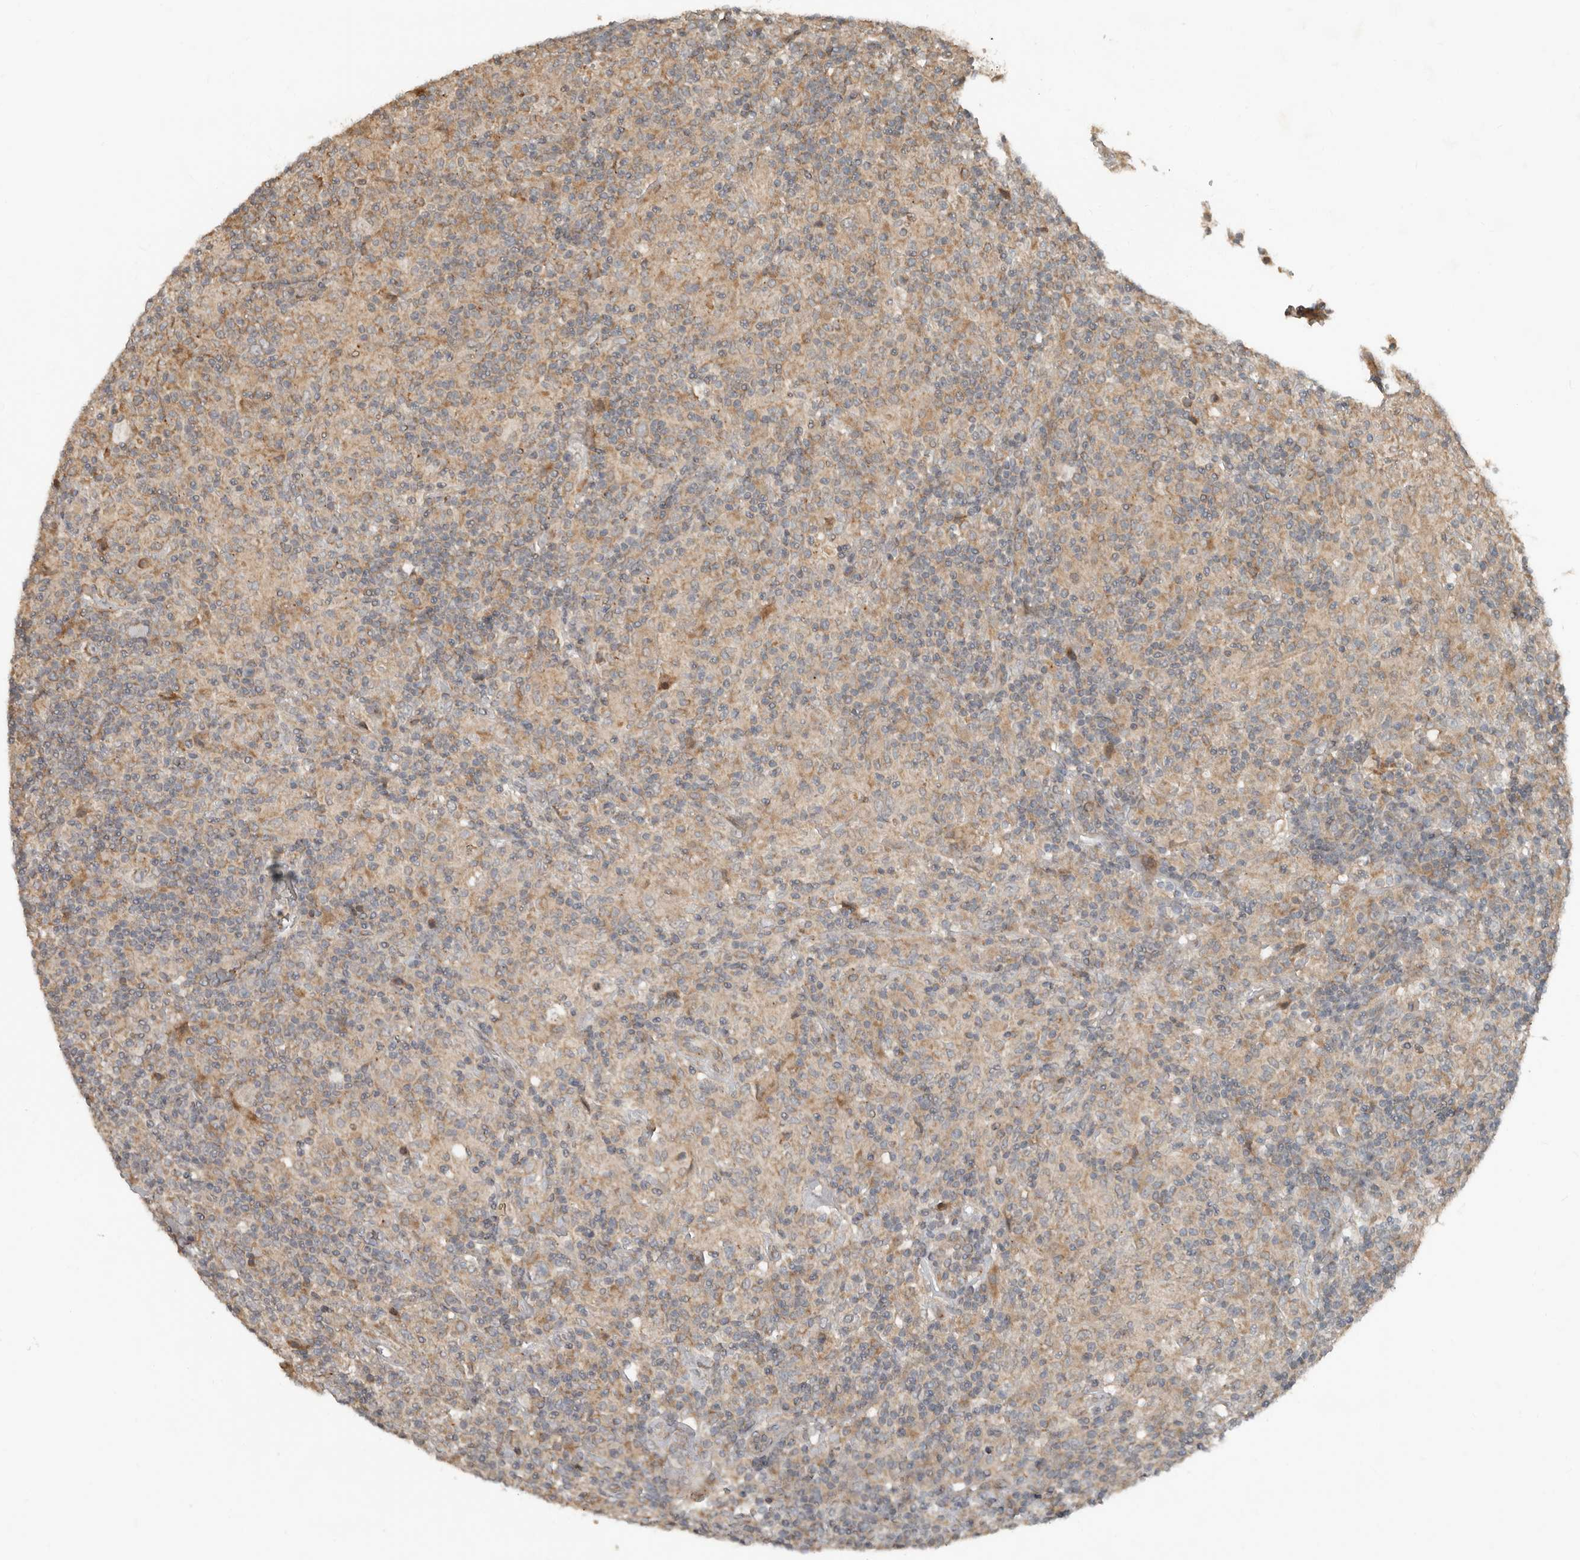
{"staining": {"intensity": "weak", "quantity": ">75%", "location": "cytoplasmic/membranous"}, "tissue": "lymphoma", "cell_type": "Tumor cells", "image_type": "cancer", "snomed": [{"axis": "morphology", "description": "Hodgkin's disease, NOS"}, {"axis": "topography", "description": "Lymph node"}], "caption": "Brown immunohistochemical staining in lymphoma exhibits weak cytoplasmic/membranous expression in about >75% of tumor cells.", "gene": "SLC6A7", "patient": {"sex": "male", "age": 70}}